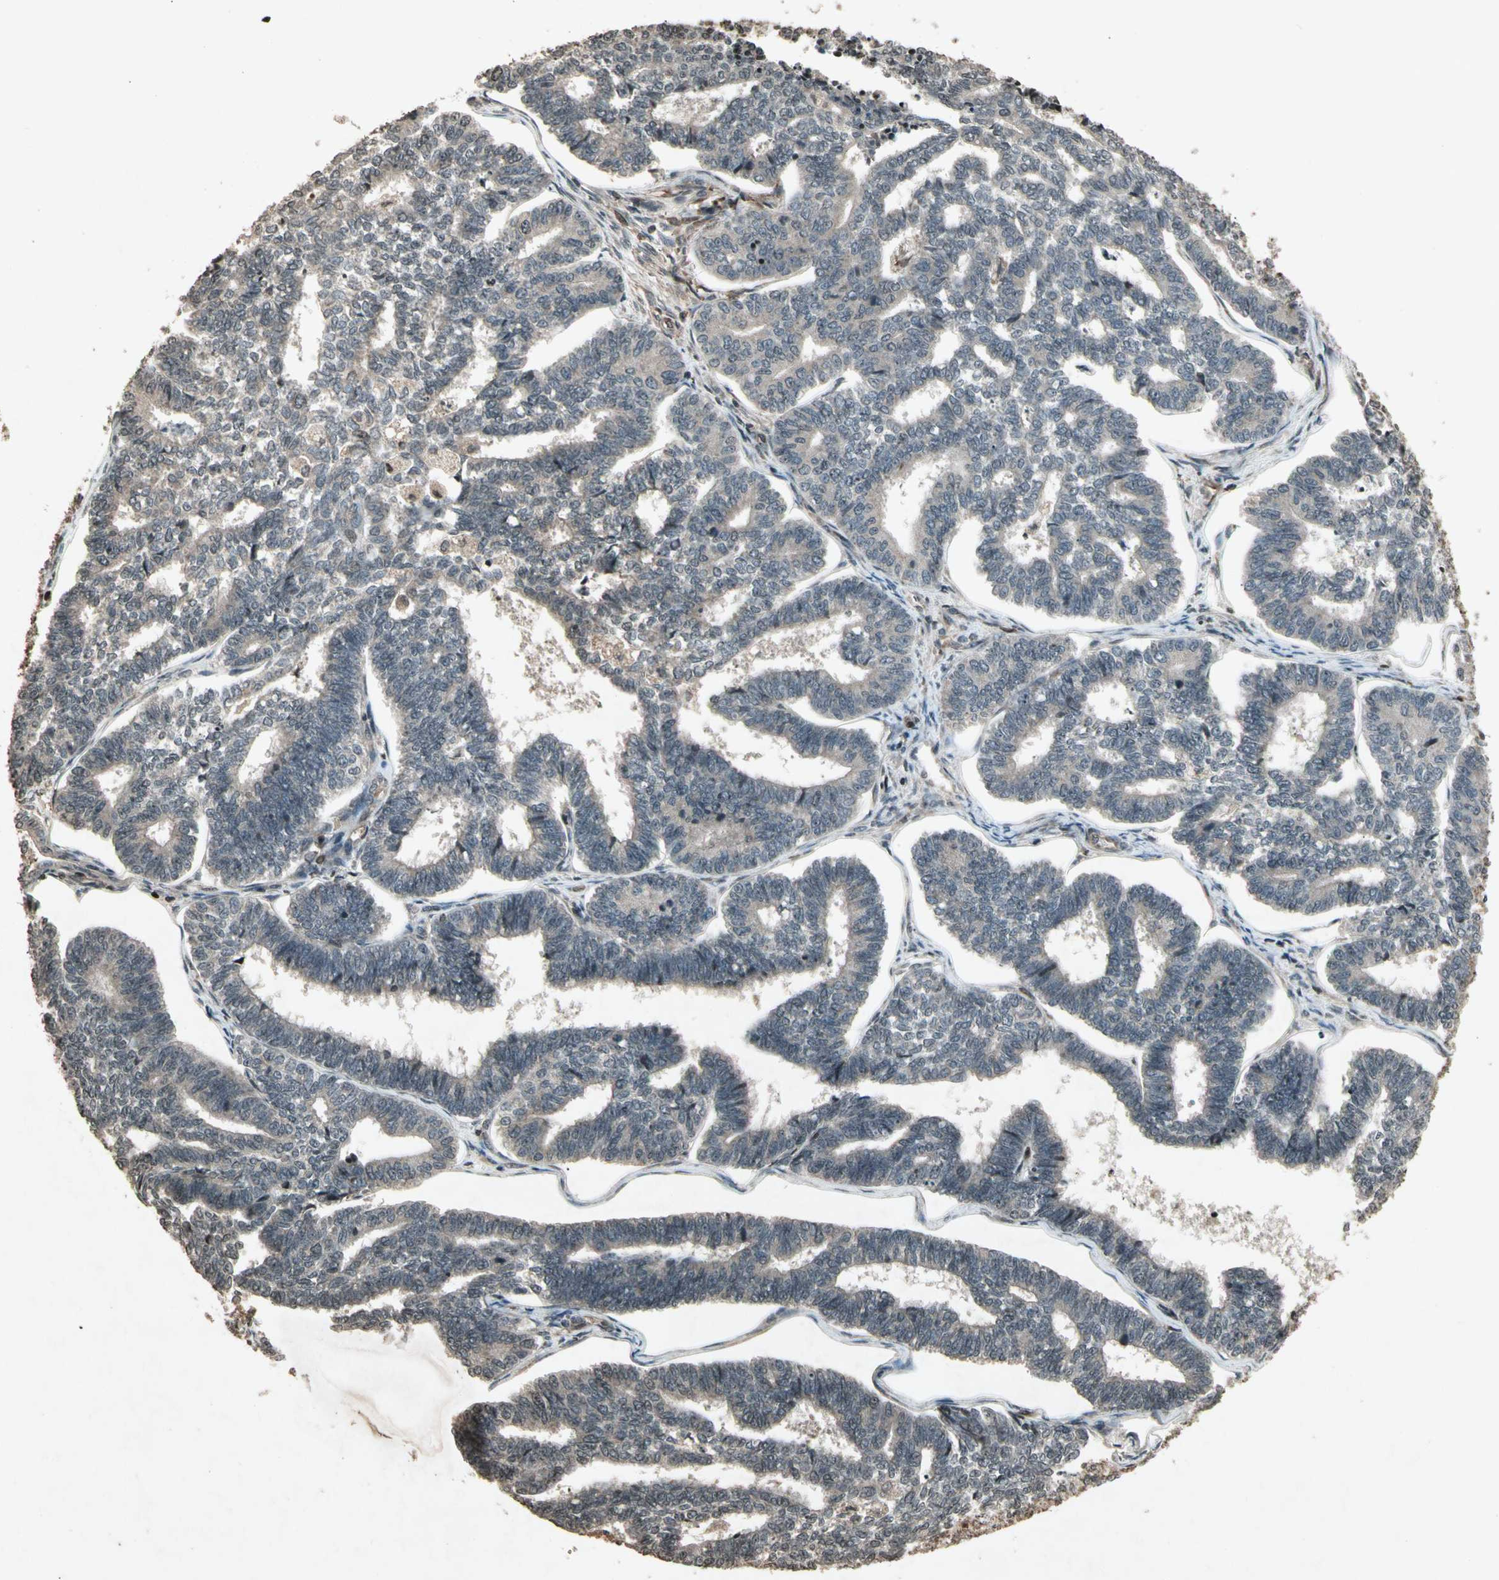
{"staining": {"intensity": "weak", "quantity": ">75%", "location": "cytoplasmic/membranous"}, "tissue": "endometrial cancer", "cell_type": "Tumor cells", "image_type": "cancer", "snomed": [{"axis": "morphology", "description": "Adenocarcinoma, NOS"}, {"axis": "topography", "description": "Endometrium"}], "caption": "Human adenocarcinoma (endometrial) stained with a brown dye exhibits weak cytoplasmic/membranous positive expression in about >75% of tumor cells.", "gene": "GLRX", "patient": {"sex": "female", "age": 70}}